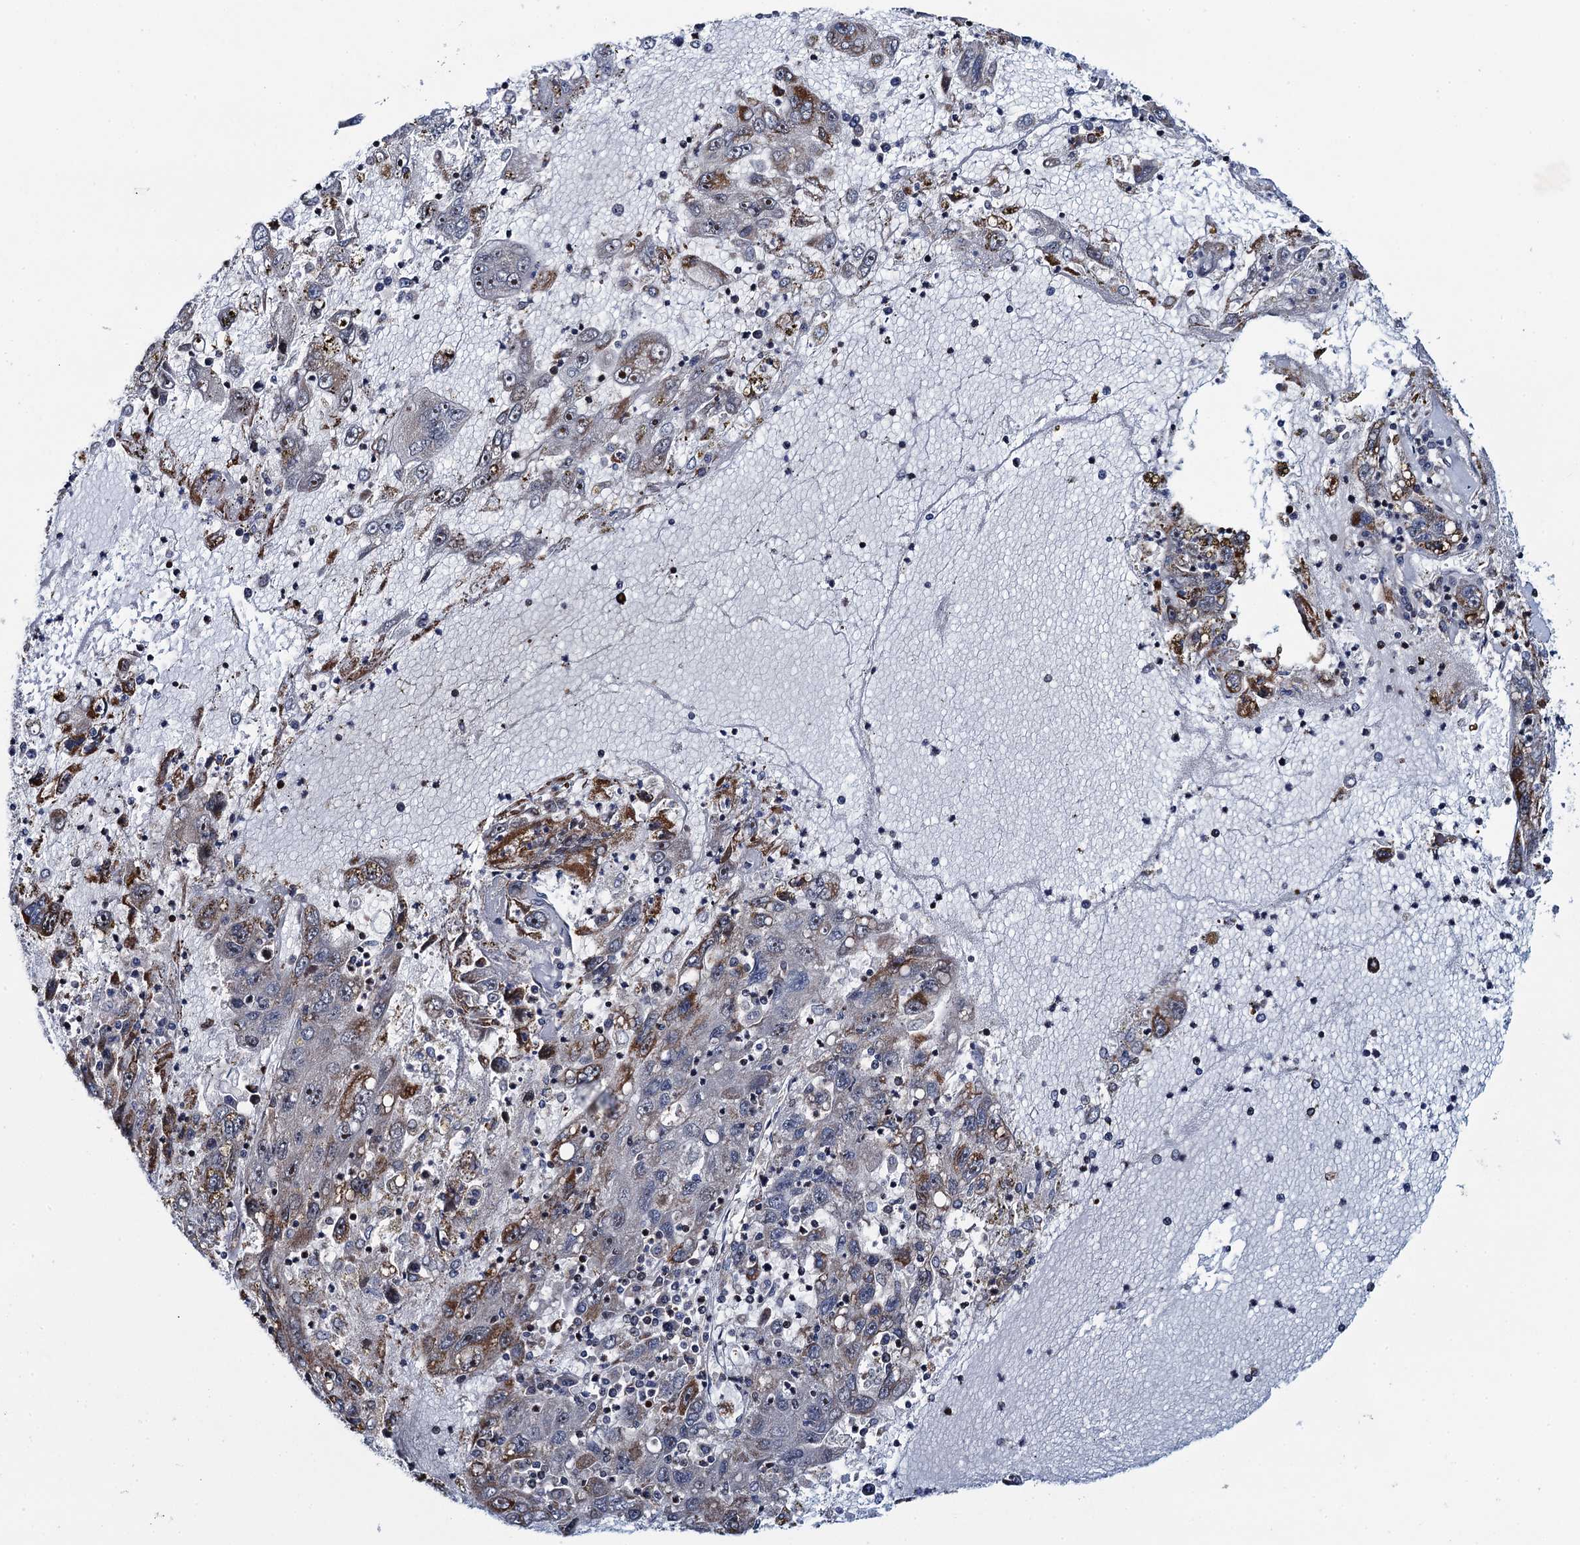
{"staining": {"intensity": "moderate", "quantity": "<25%", "location": "cytoplasmic/membranous"}, "tissue": "liver cancer", "cell_type": "Tumor cells", "image_type": "cancer", "snomed": [{"axis": "morphology", "description": "Carcinoma, Hepatocellular, NOS"}, {"axis": "topography", "description": "Liver"}], "caption": "This is an image of IHC staining of liver cancer (hepatocellular carcinoma), which shows moderate staining in the cytoplasmic/membranous of tumor cells.", "gene": "CCDC102A", "patient": {"sex": "male", "age": 49}}